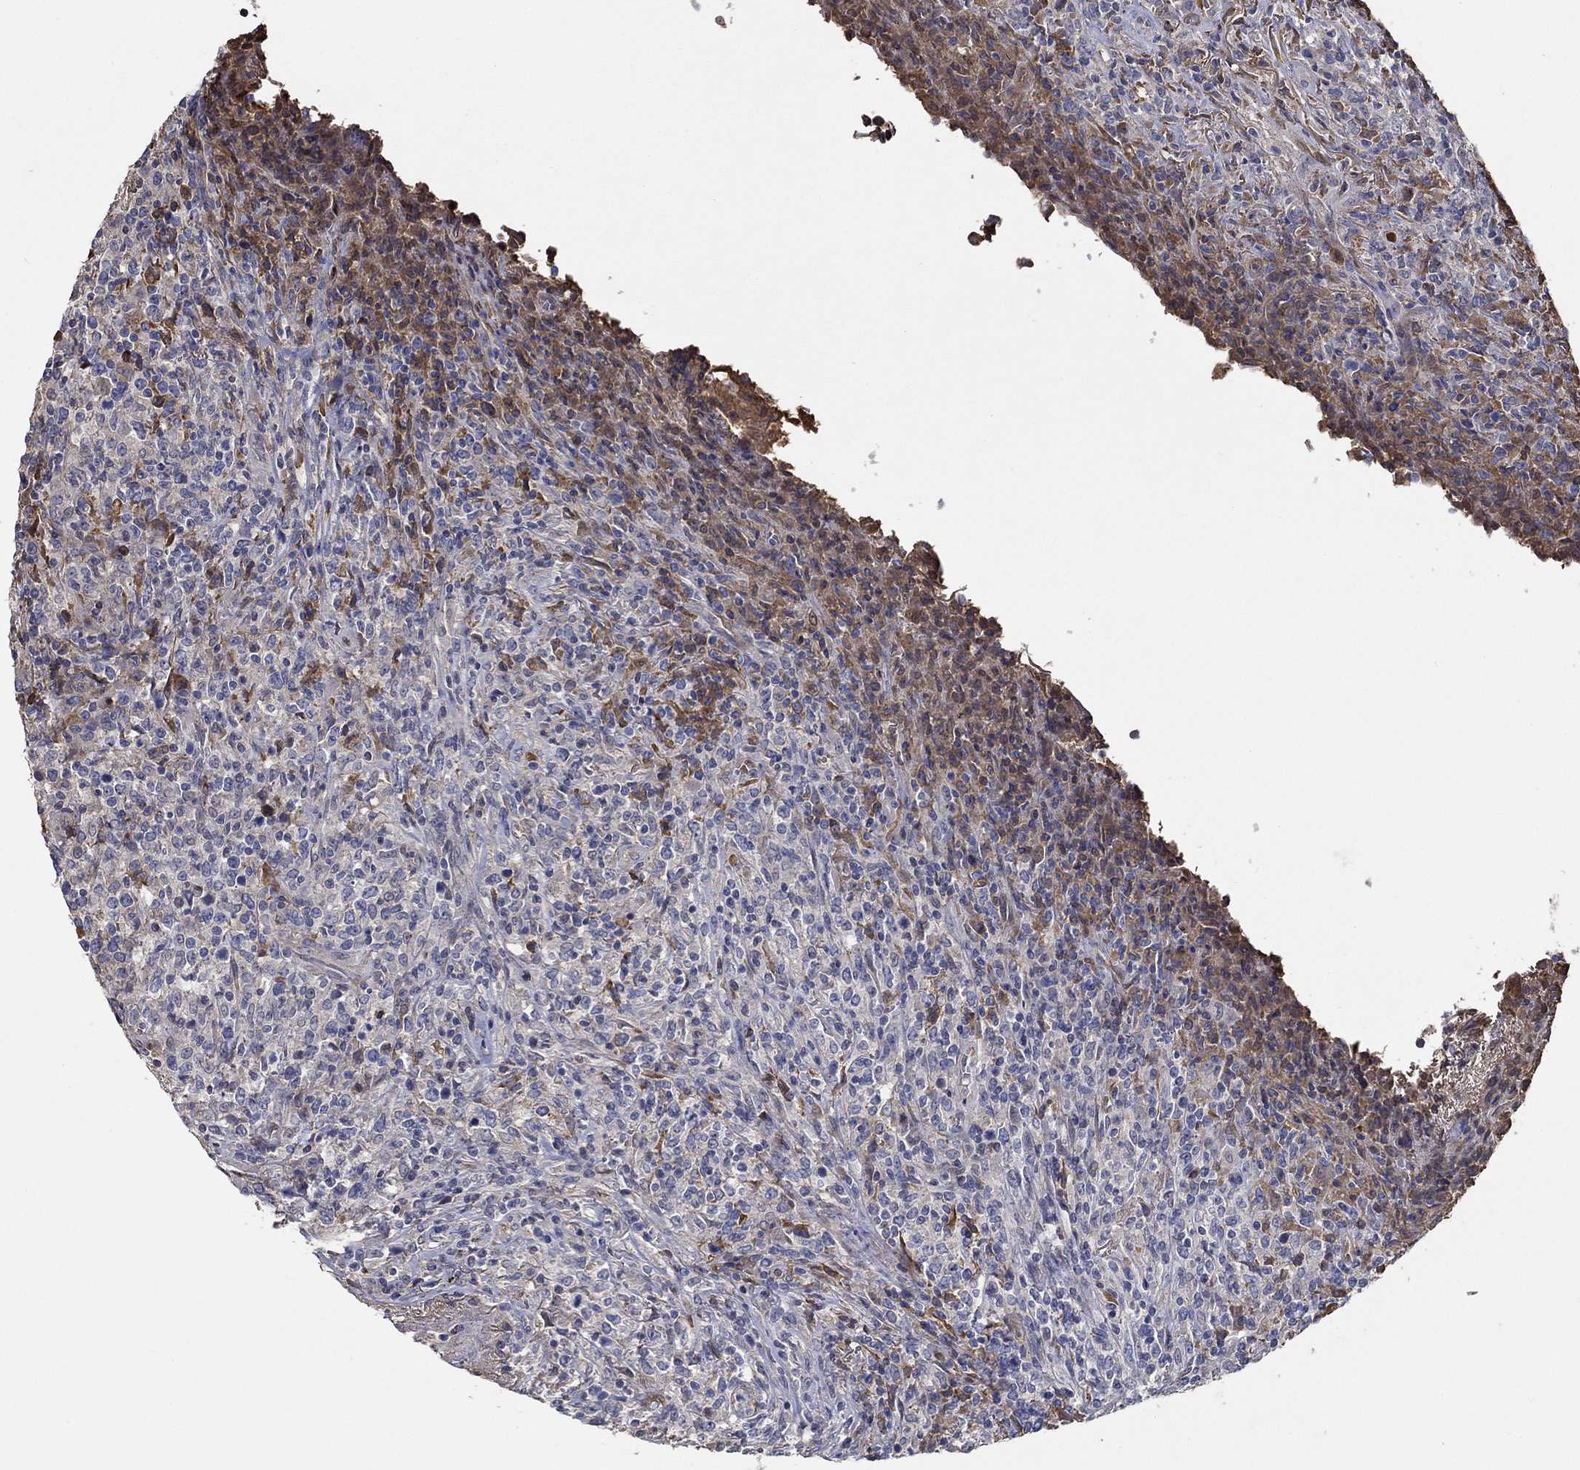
{"staining": {"intensity": "negative", "quantity": "none", "location": "none"}, "tissue": "lymphoma", "cell_type": "Tumor cells", "image_type": "cancer", "snomed": [{"axis": "morphology", "description": "Malignant lymphoma, non-Hodgkin's type, High grade"}, {"axis": "topography", "description": "Lung"}], "caption": "This is an IHC micrograph of lymphoma. There is no expression in tumor cells.", "gene": "IL10", "patient": {"sex": "male", "age": 79}}